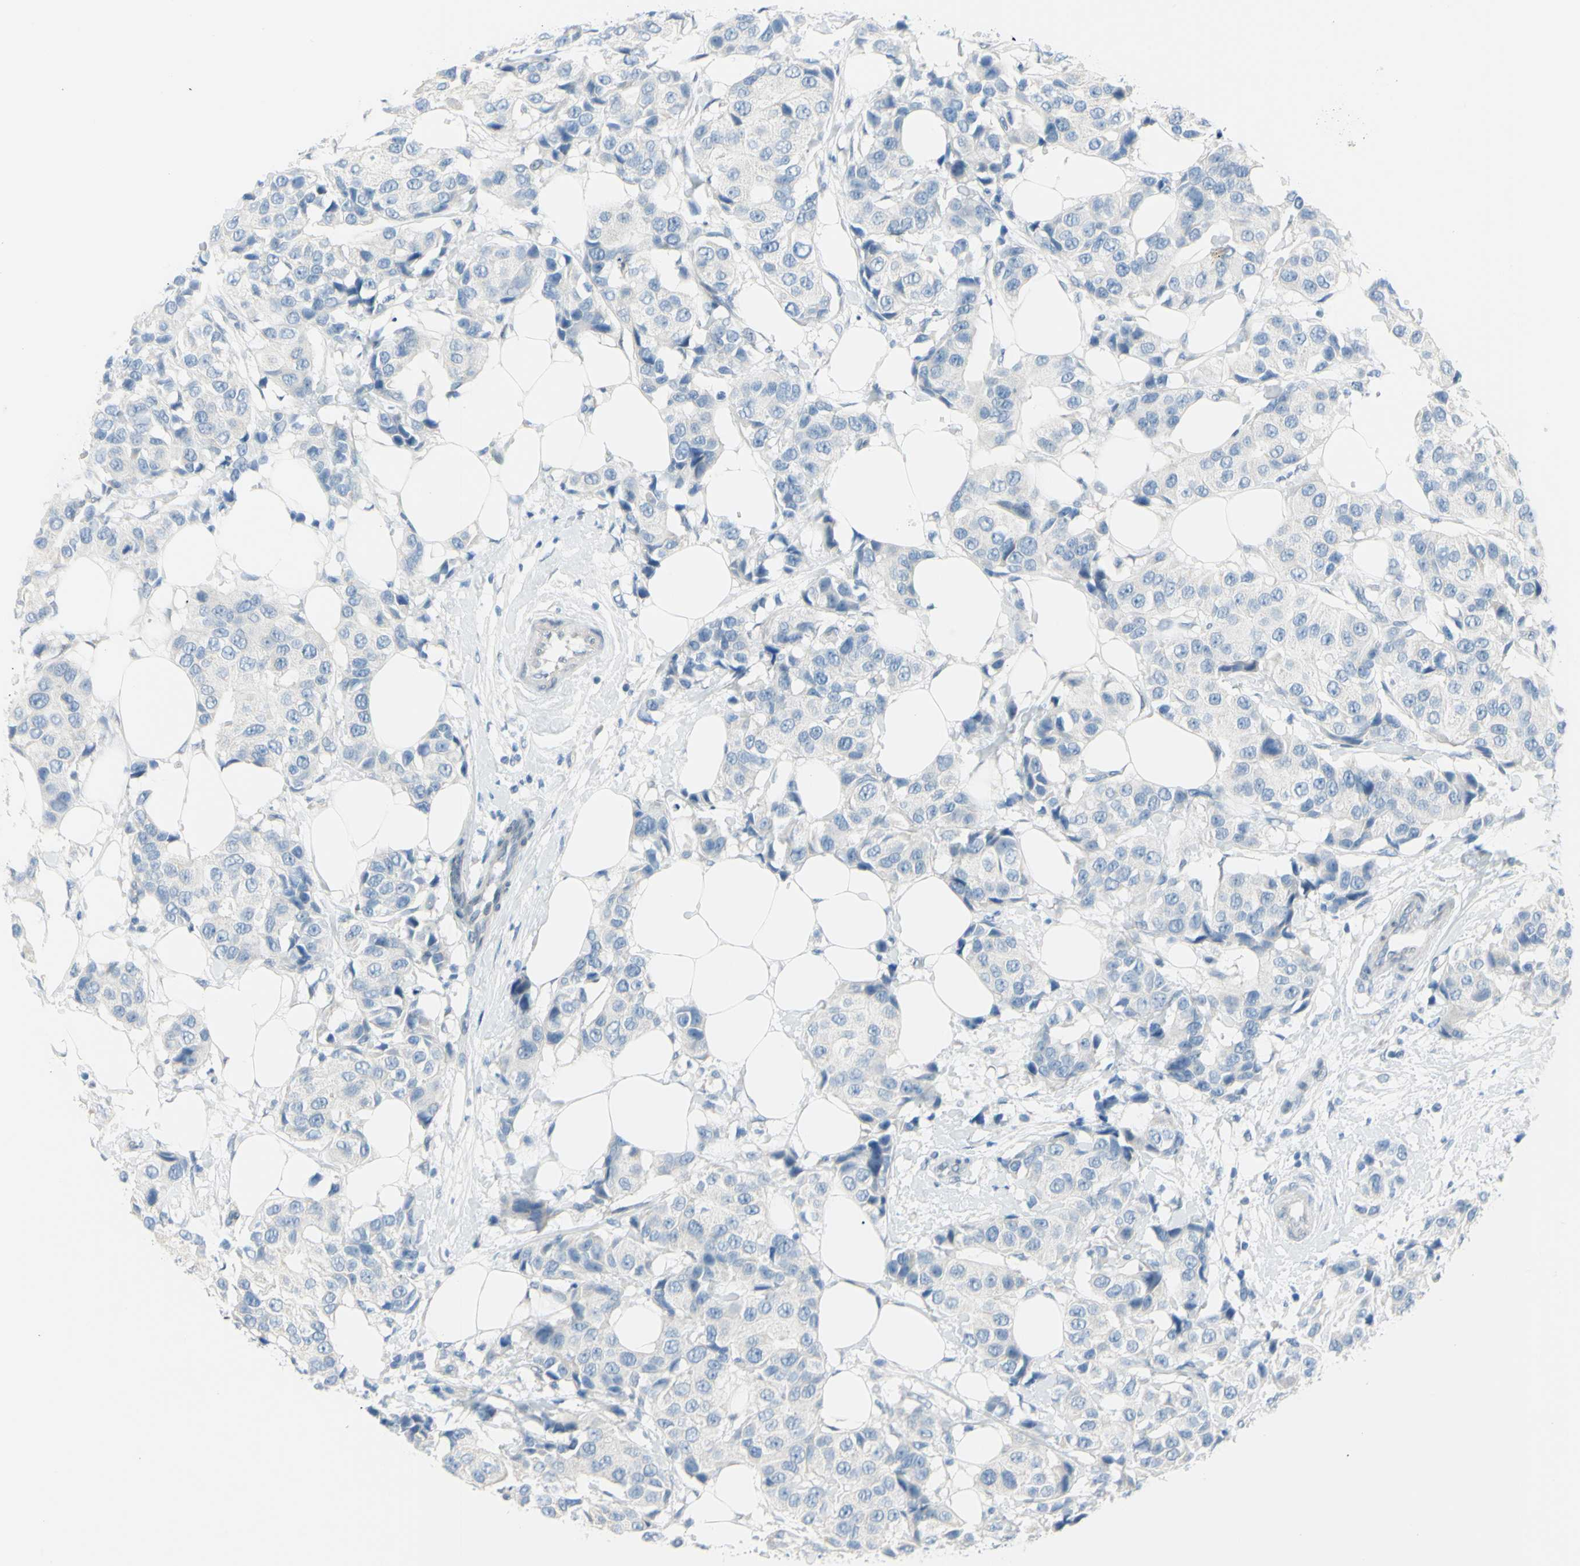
{"staining": {"intensity": "negative", "quantity": "none", "location": "none"}, "tissue": "breast cancer", "cell_type": "Tumor cells", "image_type": "cancer", "snomed": [{"axis": "morphology", "description": "Normal tissue, NOS"}, {"axis": "morphology", "description": "Duct carcinoma"}, {"axis": "topography", "description": "Breast"}], "caption": "Infiltrating ductal carcinoma (breast) stained for a protein using immunohistochemistry (IHC) demonstrates no staining tumor cells.", "gene": "DCT", "patient": {"sex": "female", "age": 39}}